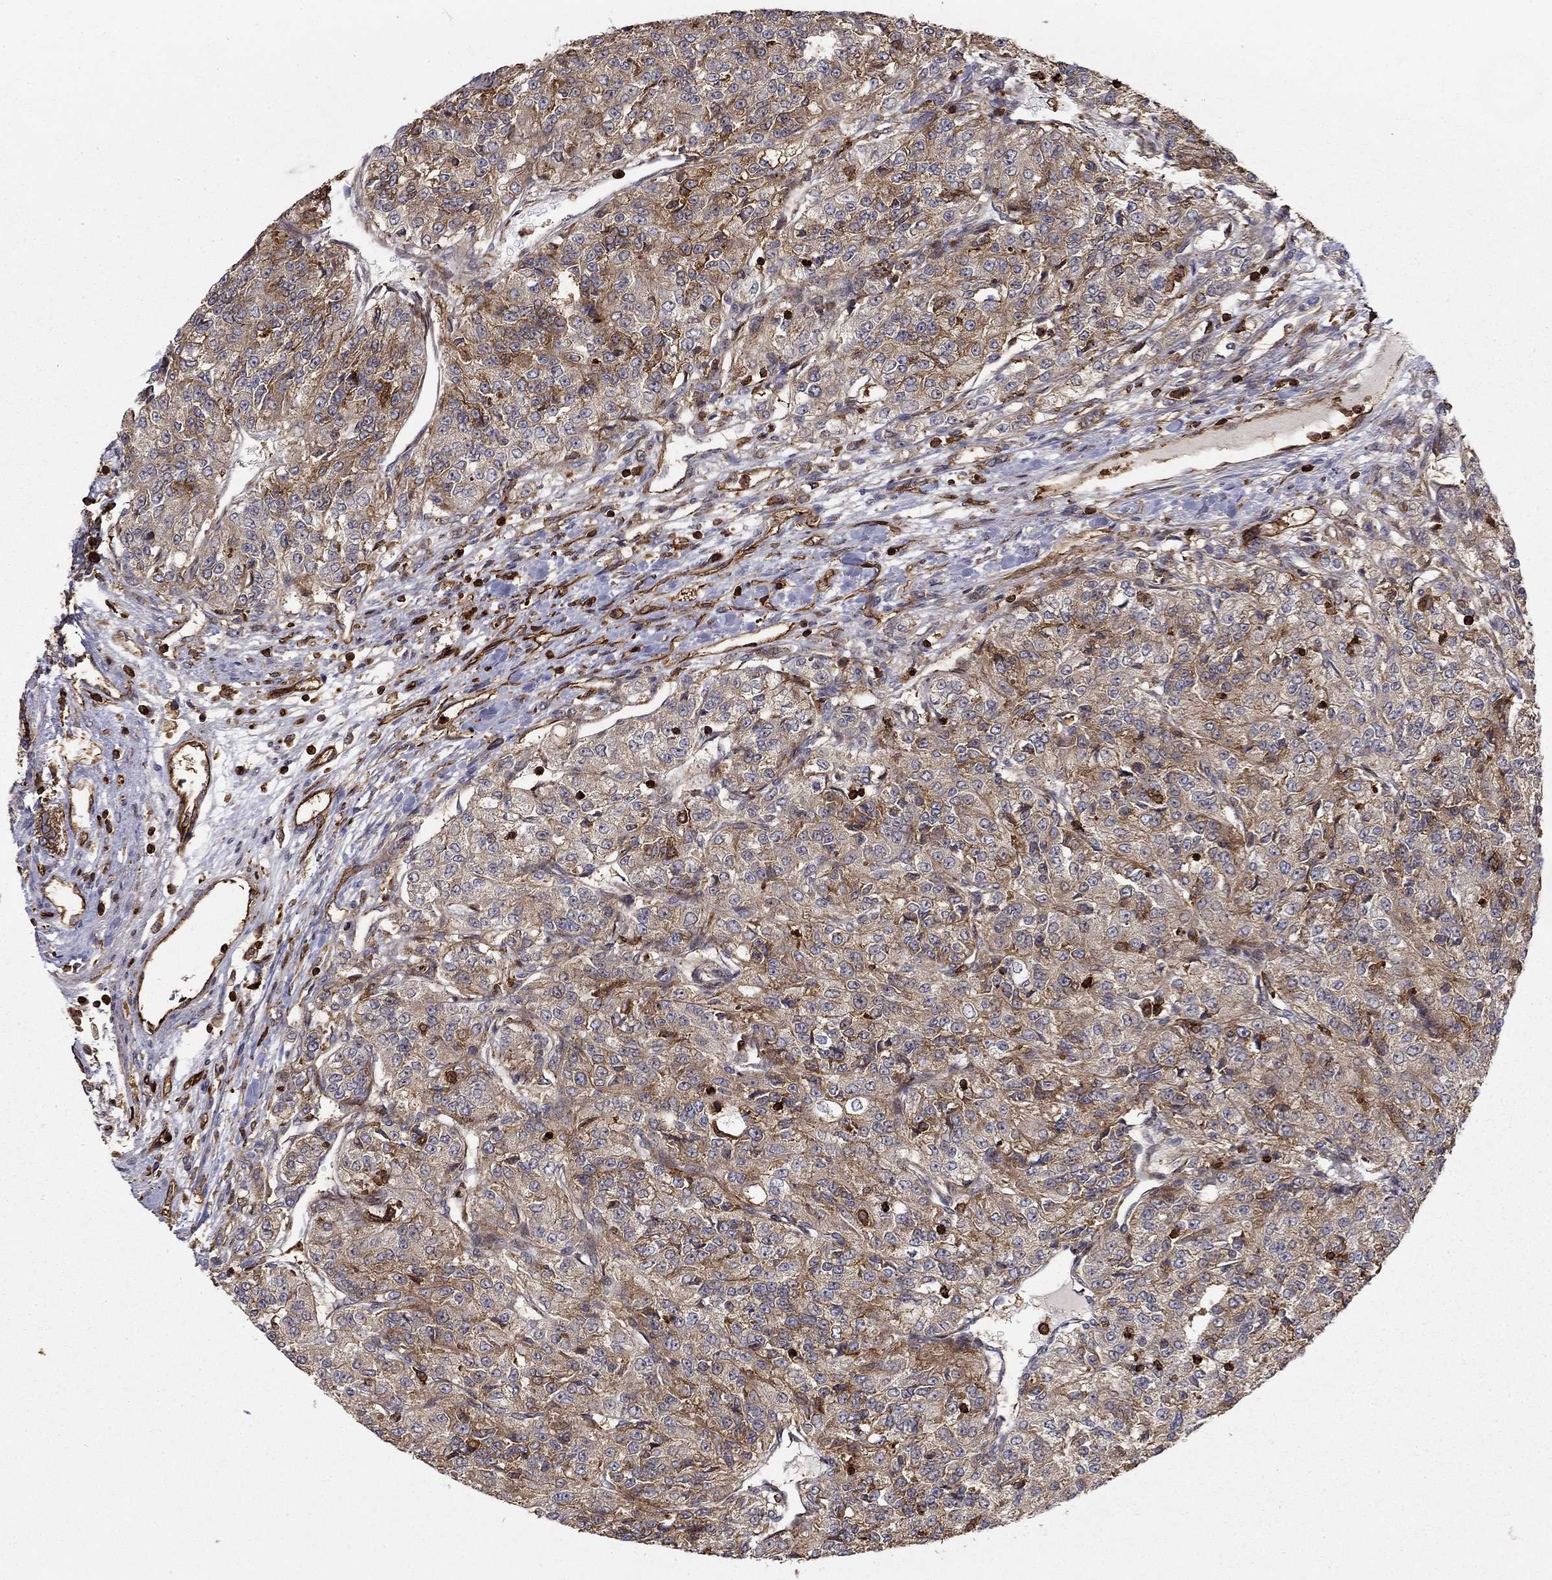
{"staining": {"intensity": "moderate", "quantity": "25%-75%", "location": "cytoplasmic/membranous"}, "tissue": "renal cancer", "cell_type": "Tumor cells", "image_type": "cancer", "snomed": [{"axis": "morphology", "description": "Adenocarcinoma, NOS"}, {"axis": "topography", "description": "Kidney"}], "caption": "Protein analysis of renal cancer (adenocarcinoma) tissue exhibits moderate cytoplasmic/membranous positivity in approximately 25%-75% of tumor cells. (brown staining indicates protein expression, while blue staining denotes nuclei).", "gene": "ADM", "patient": {"sex": "female", "age": 63}}